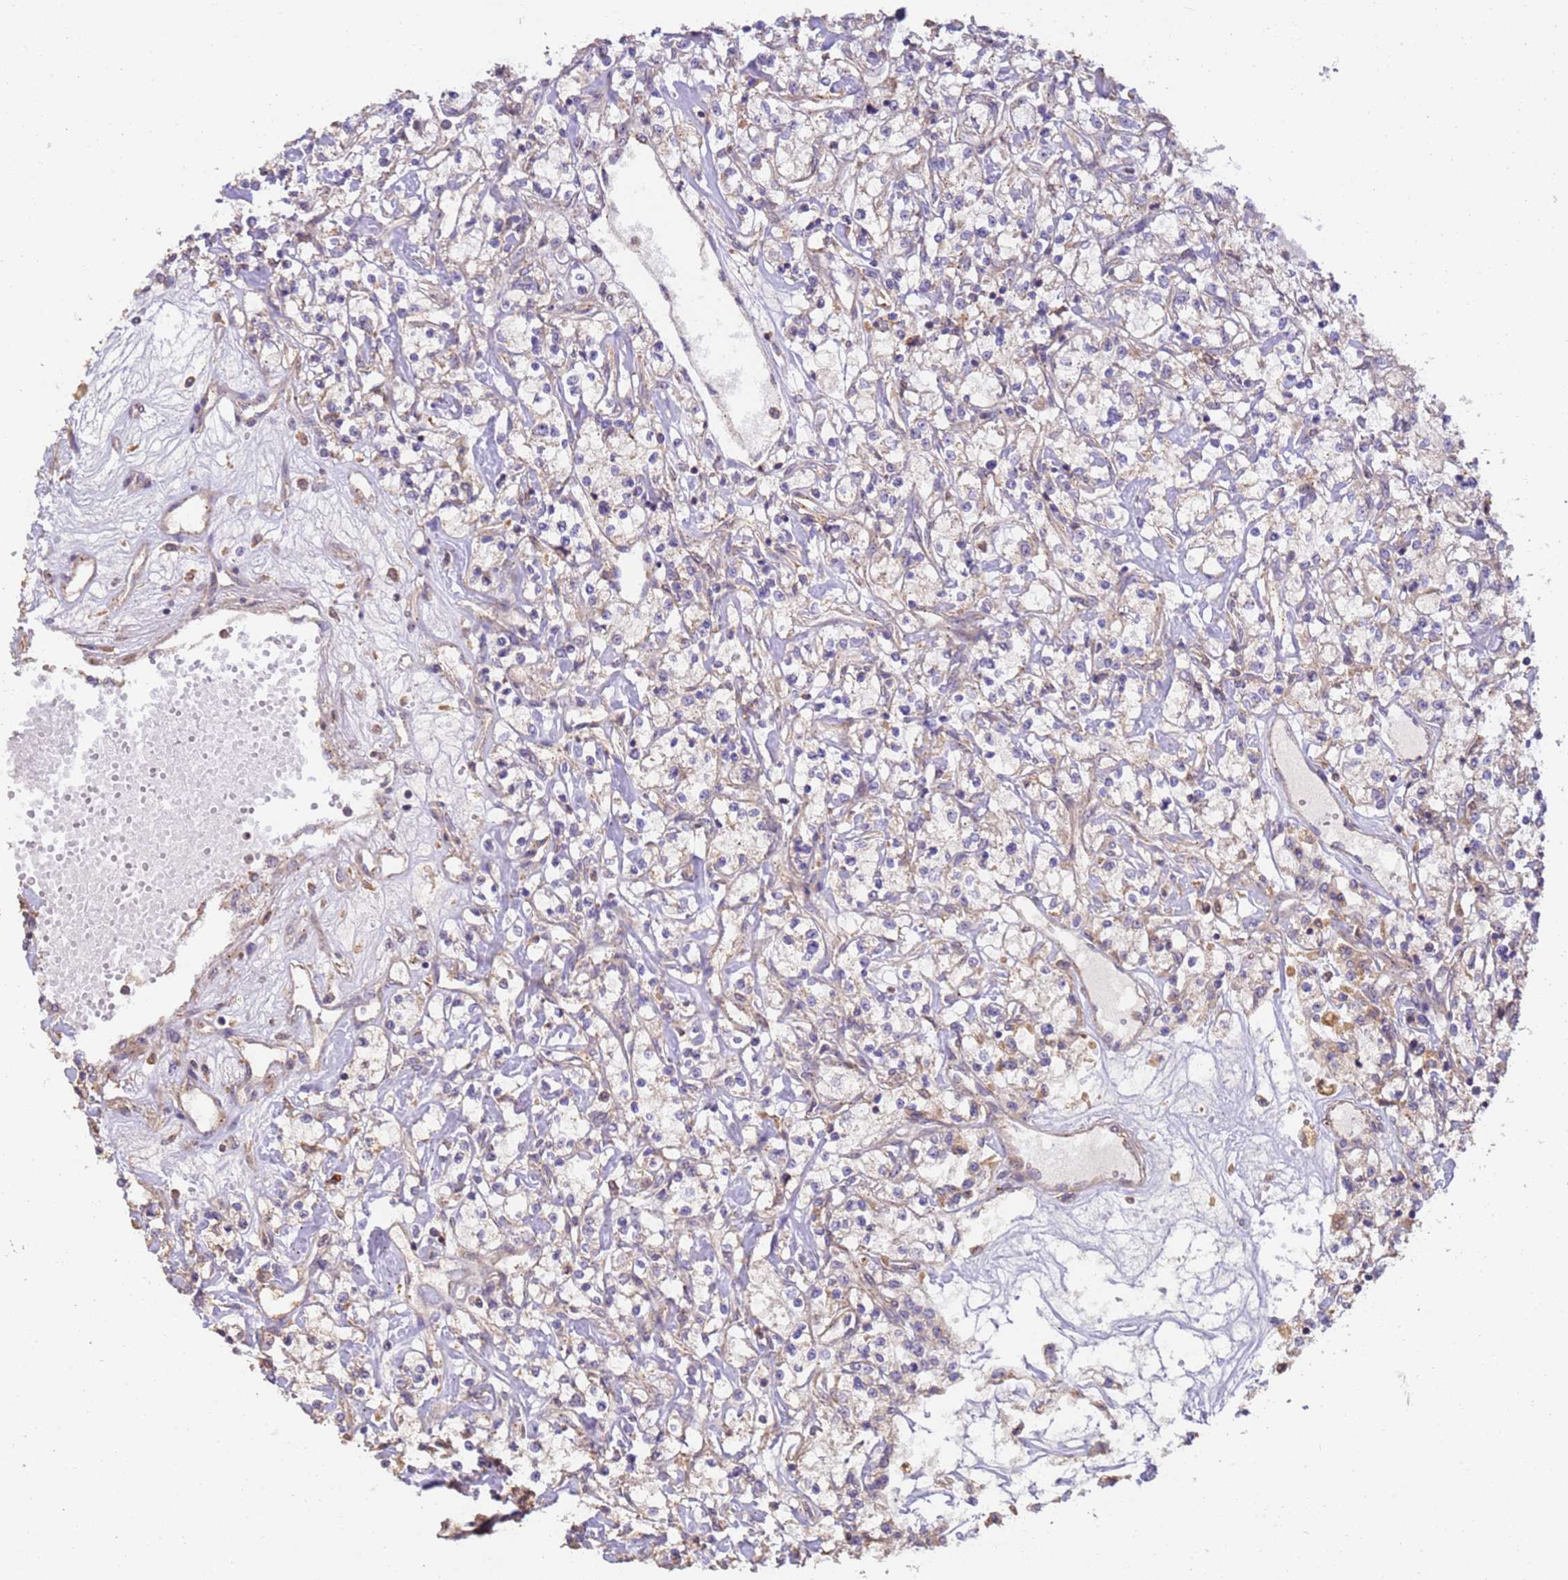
{"staining": {"intensity": "weak", "quantity": "25%-75%", "location": "cytoplasmic/membranous"}, "tissue": "renal cancer", "cell_type": "Tumor cells", "image_type": "cancer", "snomed": [{"axis": "morphology", "description": "Adenocarcinoma, NOS"}, {"axis": "topography", "description": "Kidney"}], "caption": "Immunohistochemical staining of adenocarcinoma (renal) demonstrates low levels of weak cytoplasmic/membranous positivity in approximately 25%-75% of tumor cells.", "gene": "TIGAR", "patient": {"sex": "female", "age": 59}}